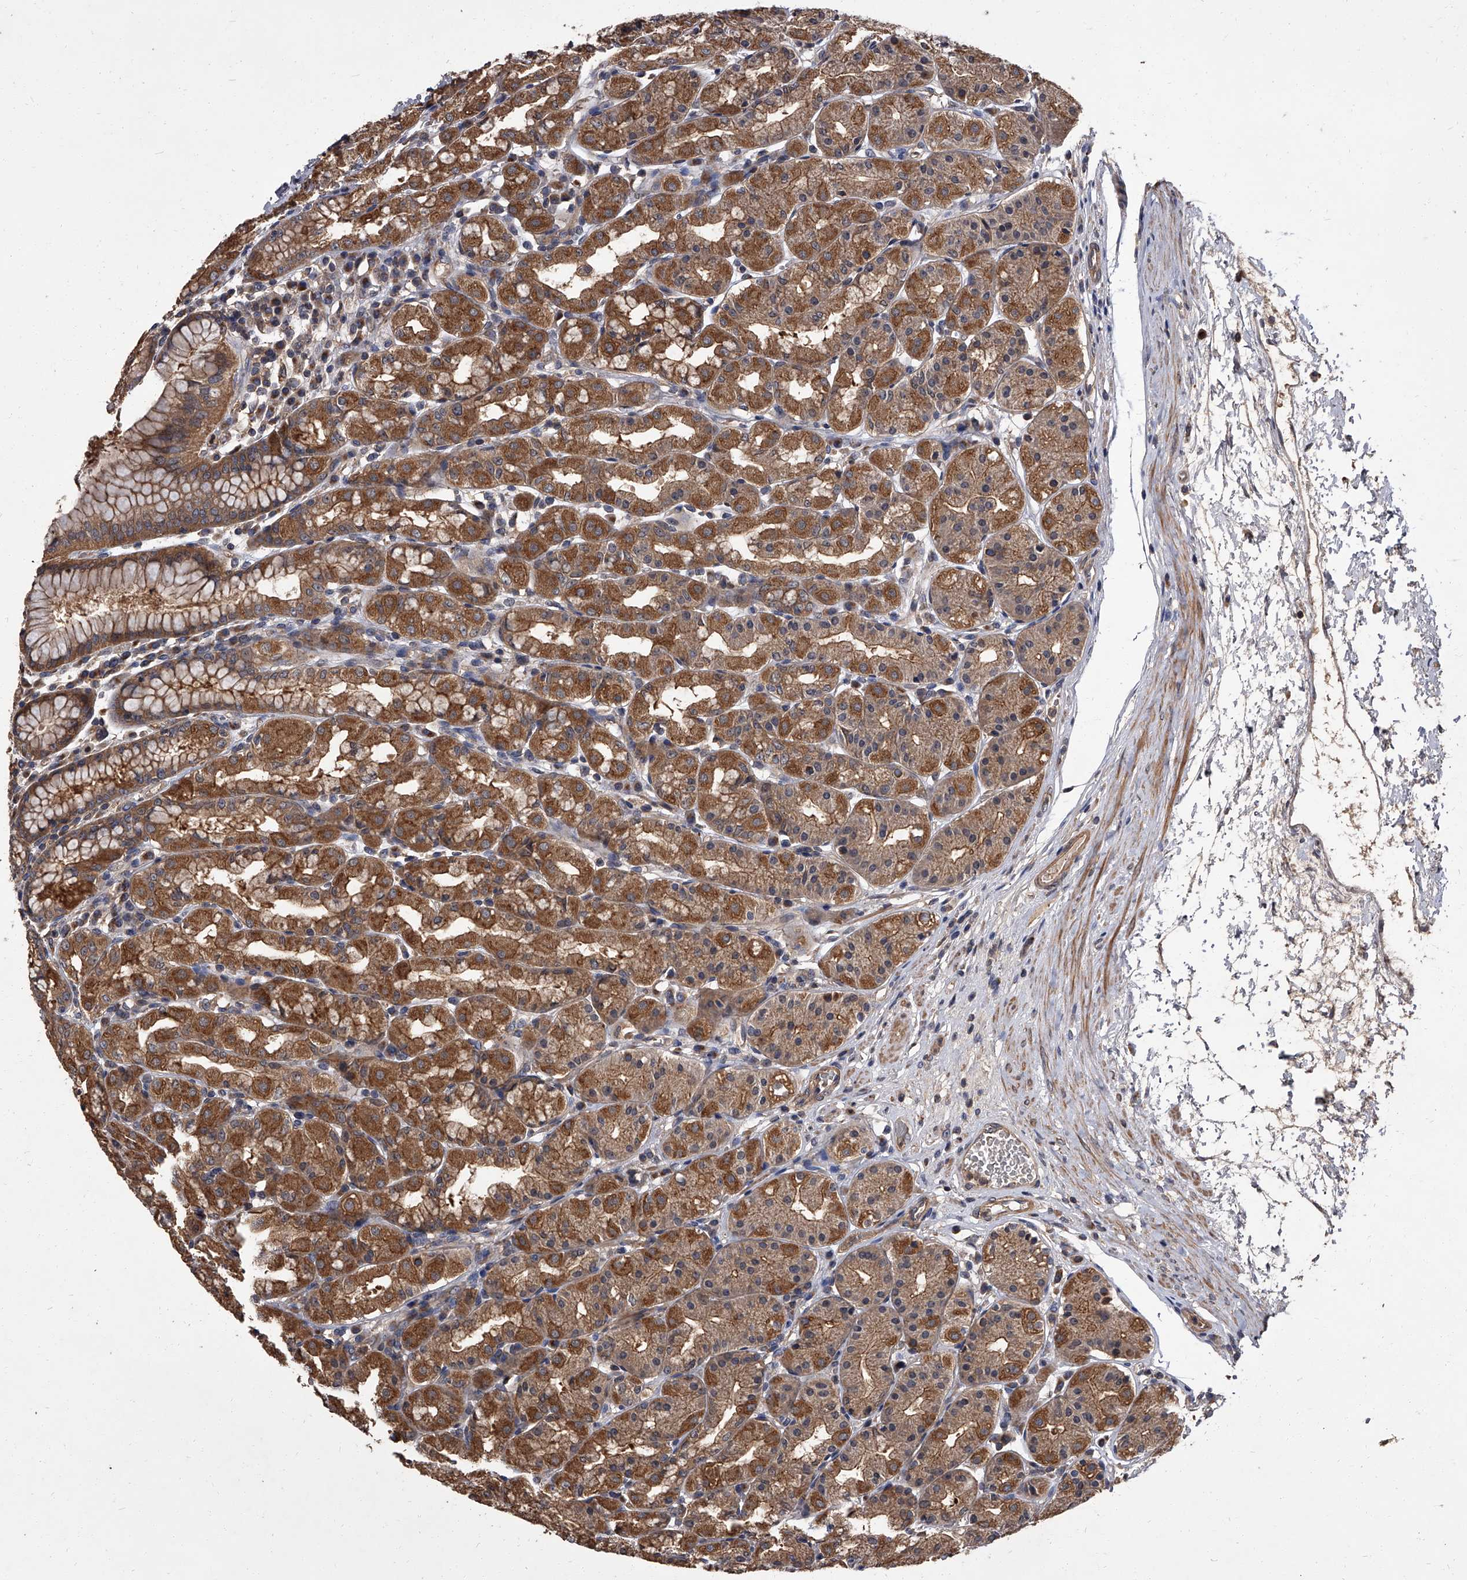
{"staining": {"intensity": "strong", "quantity": ">75%", "location": "cytoplasmic/membranous"}, "tissue": "stomach", "cell_type": "Glandular cells", "image_type": "normal", "snomed": [{"axis": "morphology", "description": "Normal tissue, NOS"}, {"axis": "topography", "description": "Stomach"}, {"axis": "topography", "description": "Stomach, lower"}], "caption": "Brown immunohistochemical staining in normal stomach displays strong cytoplasmic/membranous expression in approximately >75% of glandular cells. (Brightfield microscopy of DAB IHC at high magnification).", "gene": "STK36", "patient": {"sex": "female", "age": 56}}